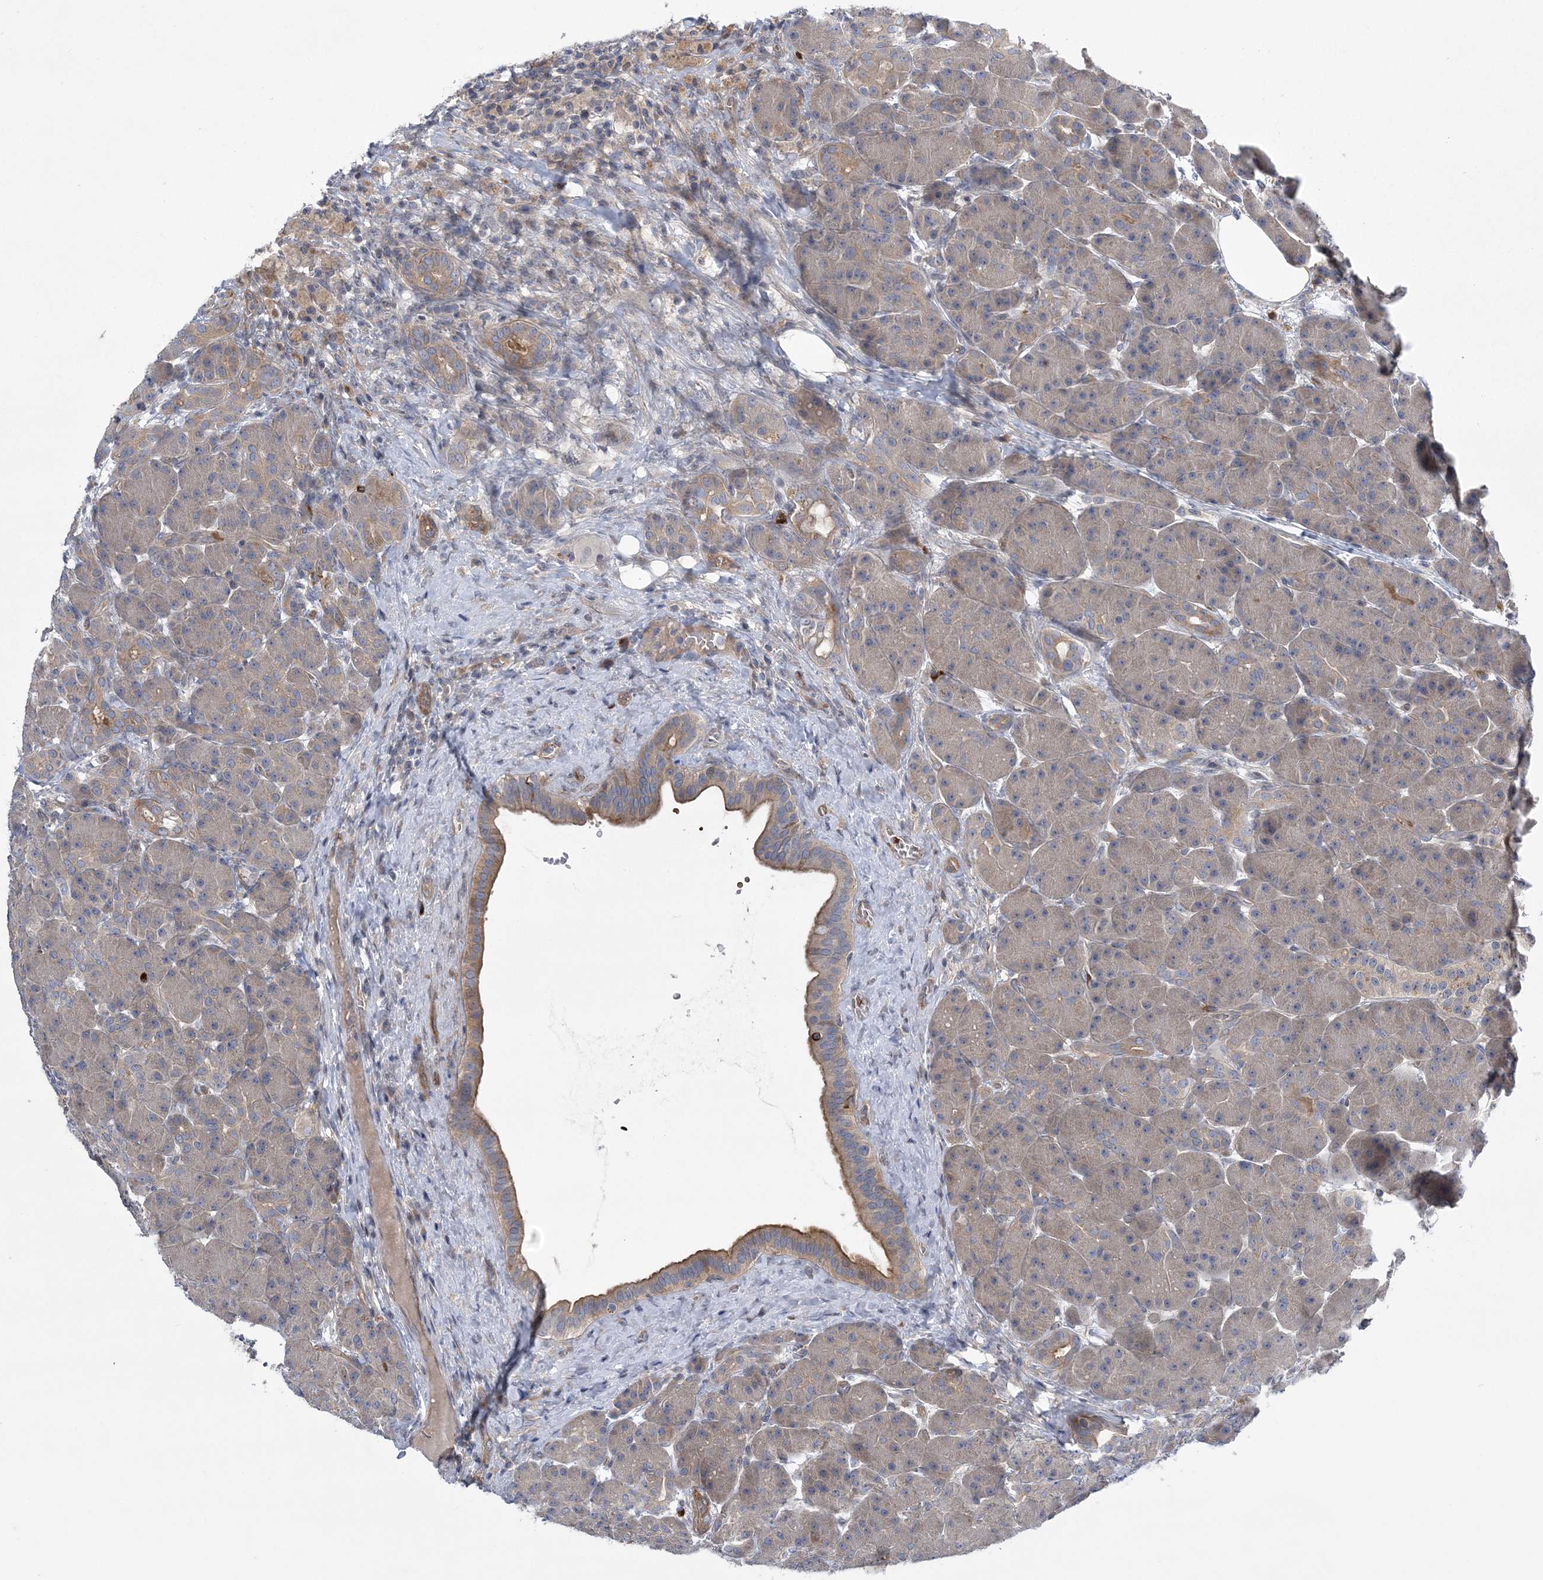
{"staining": {"intensity": "moderate", "quantity": "<25%", "location": "cytoplasmic/membranous"}, "tissue": "pancreas", "cell_type": "Exocrine glandular cells", "image_type": "normal", "snomed": [{"axis": "morphology", "description": "Normal tissue, NOS"}, {"axis": "topography", "description": "Pancreas"}], "caption": "The histopathology image shows staining of unremarkable pancreas, revealing moderate cytoplasmic/membranous protein expression (brown color) within exocrine glandular cells. Immunohistochemistry stains the protein of interest in brown and the nuclei are stained blue.", "gene": "CALN1", "patient": {"sex": "male", "age": 63}}